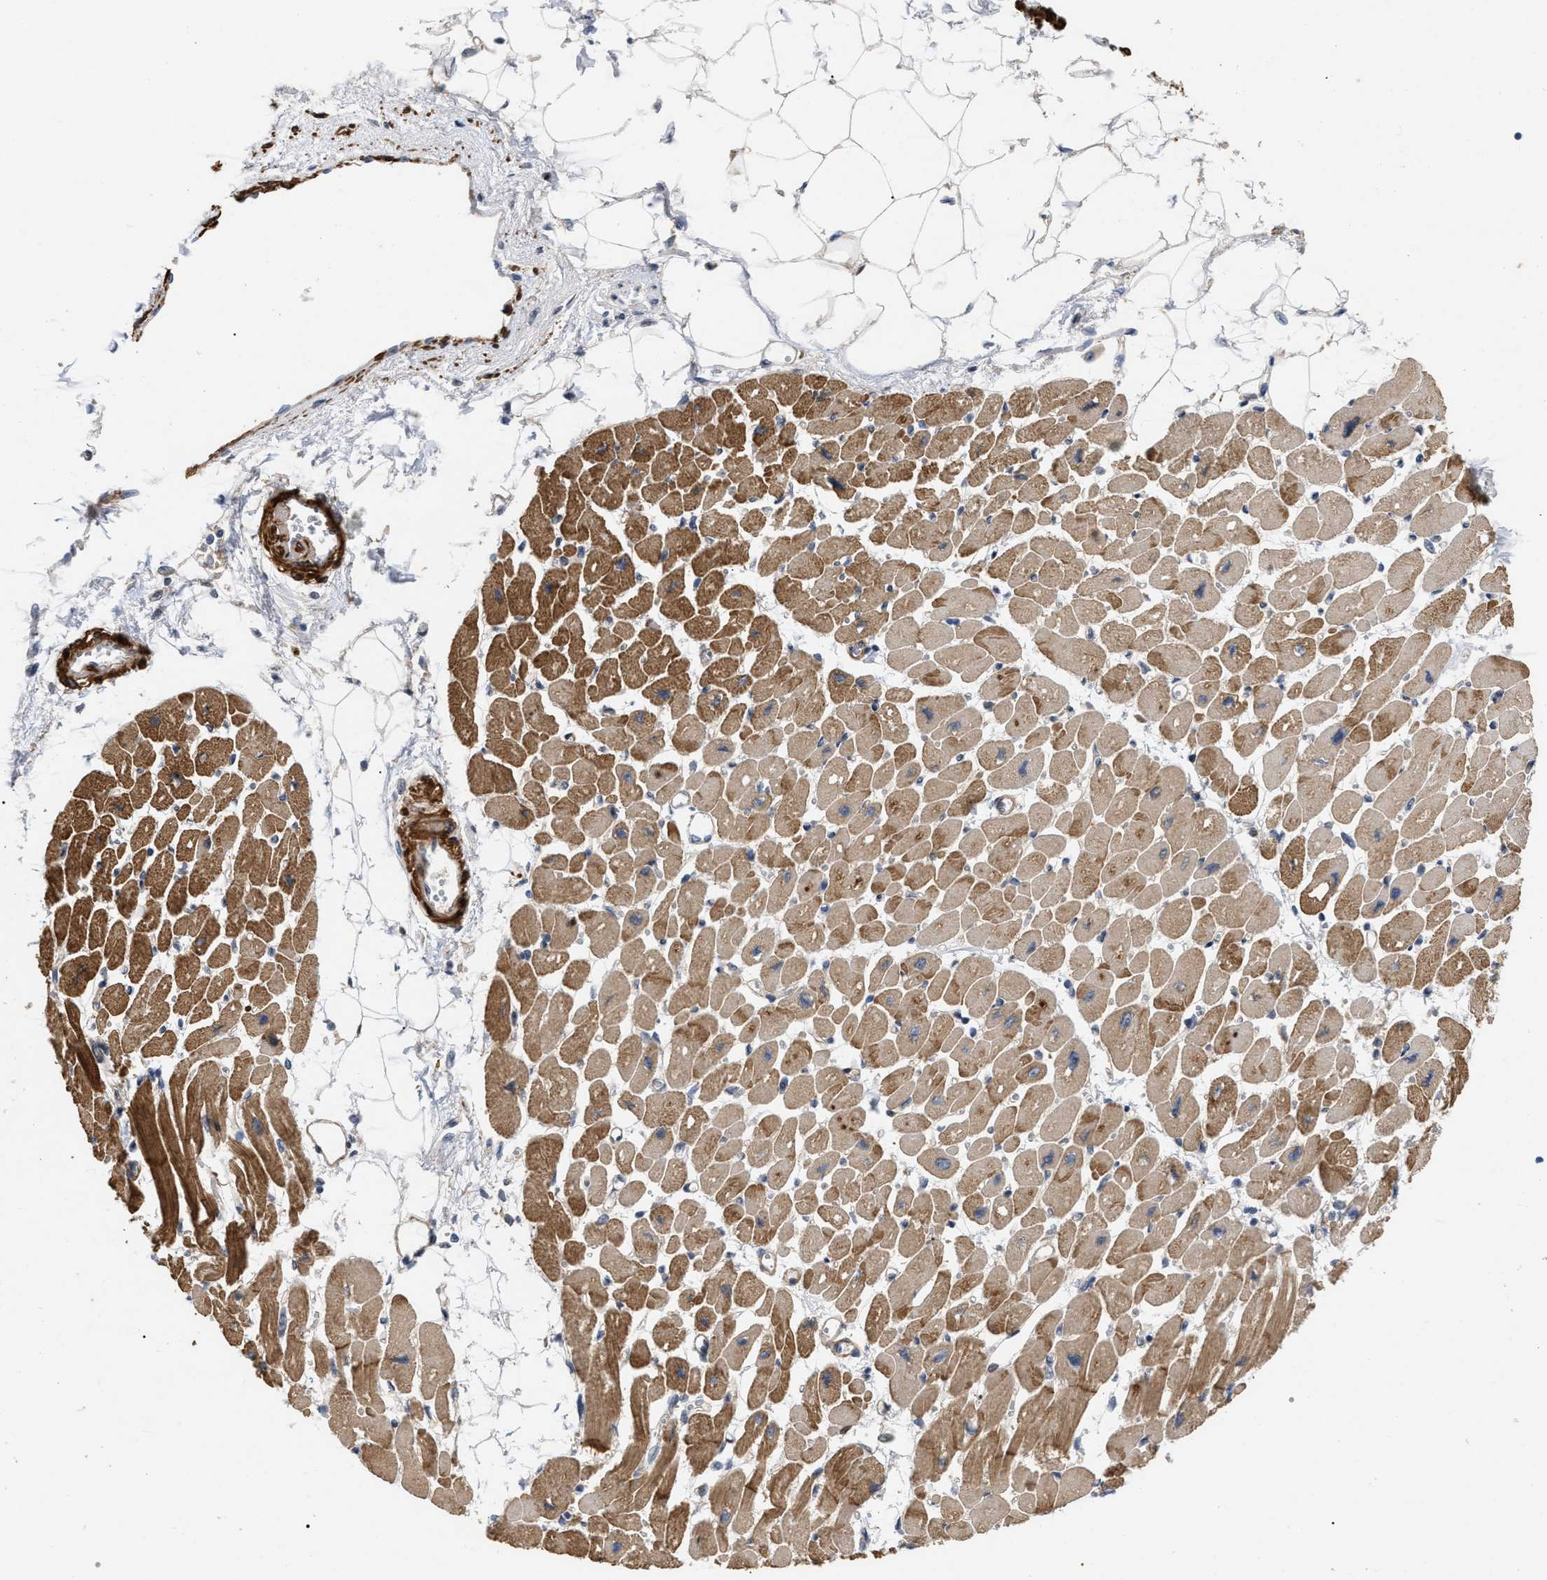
{"staining": {"intensity": "moderate", "quantity": ">75%", "location": "cytoplasmic/membranous,nuclear"}, "tissue": "heart muscle", "cell_type": "Cardiomyocytes", "image_type": "normal", "snomed": [{"axis": "morphology", "description": "Normal tissue, NOS"}, {"axis": "topography", "description": "Heart"}], "caption": "An IHC histopathology image of normal tissue is shown. Protein staining in brown labels moderate cytoplasmic/membranous,nuclear positivity in heart muscle within cardiomyocytes. Nuclei are stained in blue.", "gene": "ST6GALNAC6", "patient": {"sex": "female", "age": 54}}